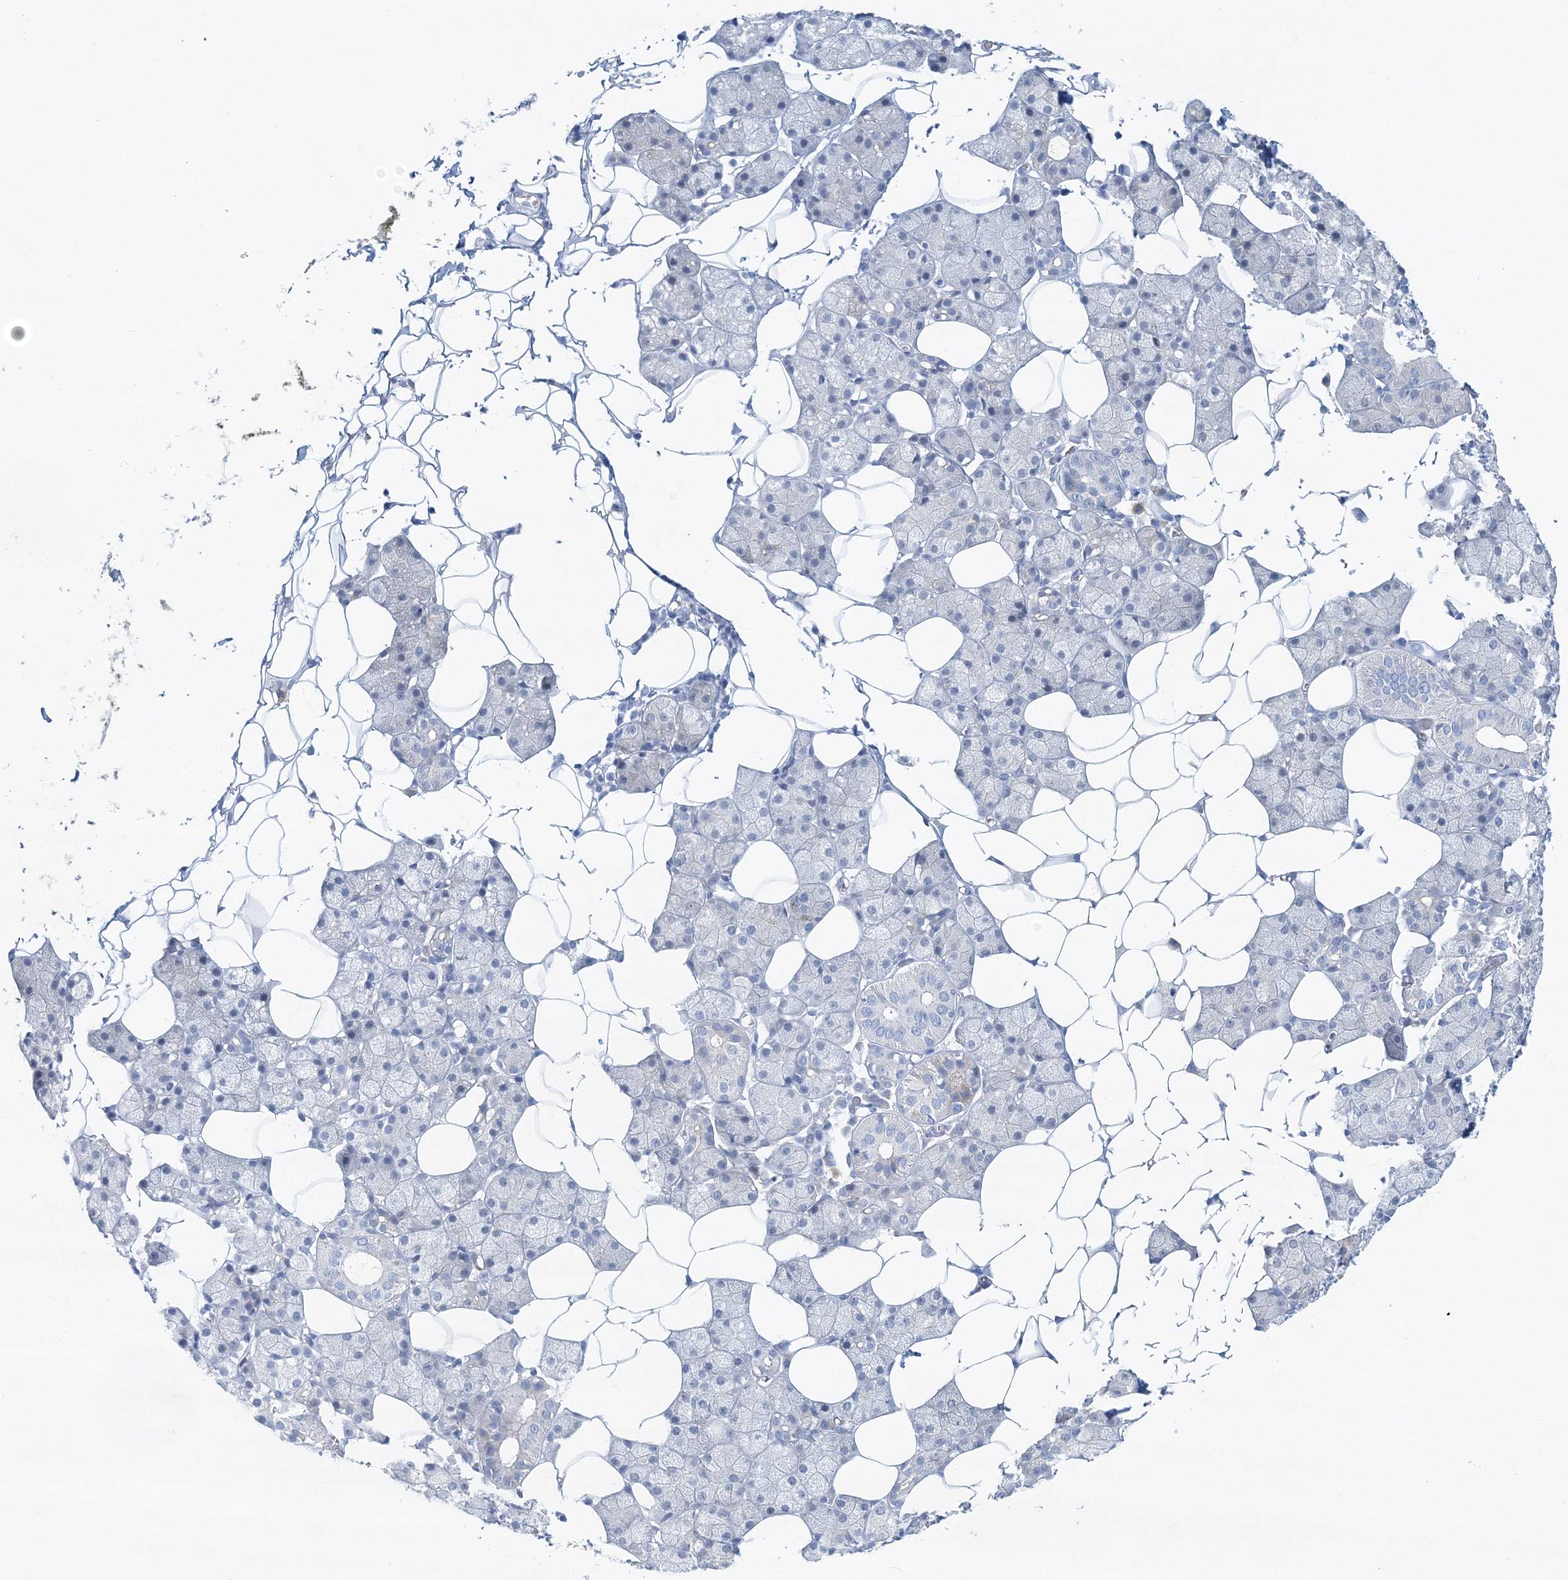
{"staining": {"intensity": "moderate", "quantity": "<25%", "location": "cytoplasmic/membranous"}, "tissue": "salivary gland", "cell_type": "Glandular cells", "image_type": "normal", "snomed": [{"axis": "morphology", "description": "Normal tissue, NOS"}, {"axis": "topography", "description": "Salivary gland"}], "caption": "Immunohistochemical staining of benign salivary gland demonstrates low levels of moderate cytoplasmic/membranous staining in approximately <25% of glandular cells. Nuclei are stained in blue.", "gene": "VILL", "patient": {"sex": "female", "age": 33}}